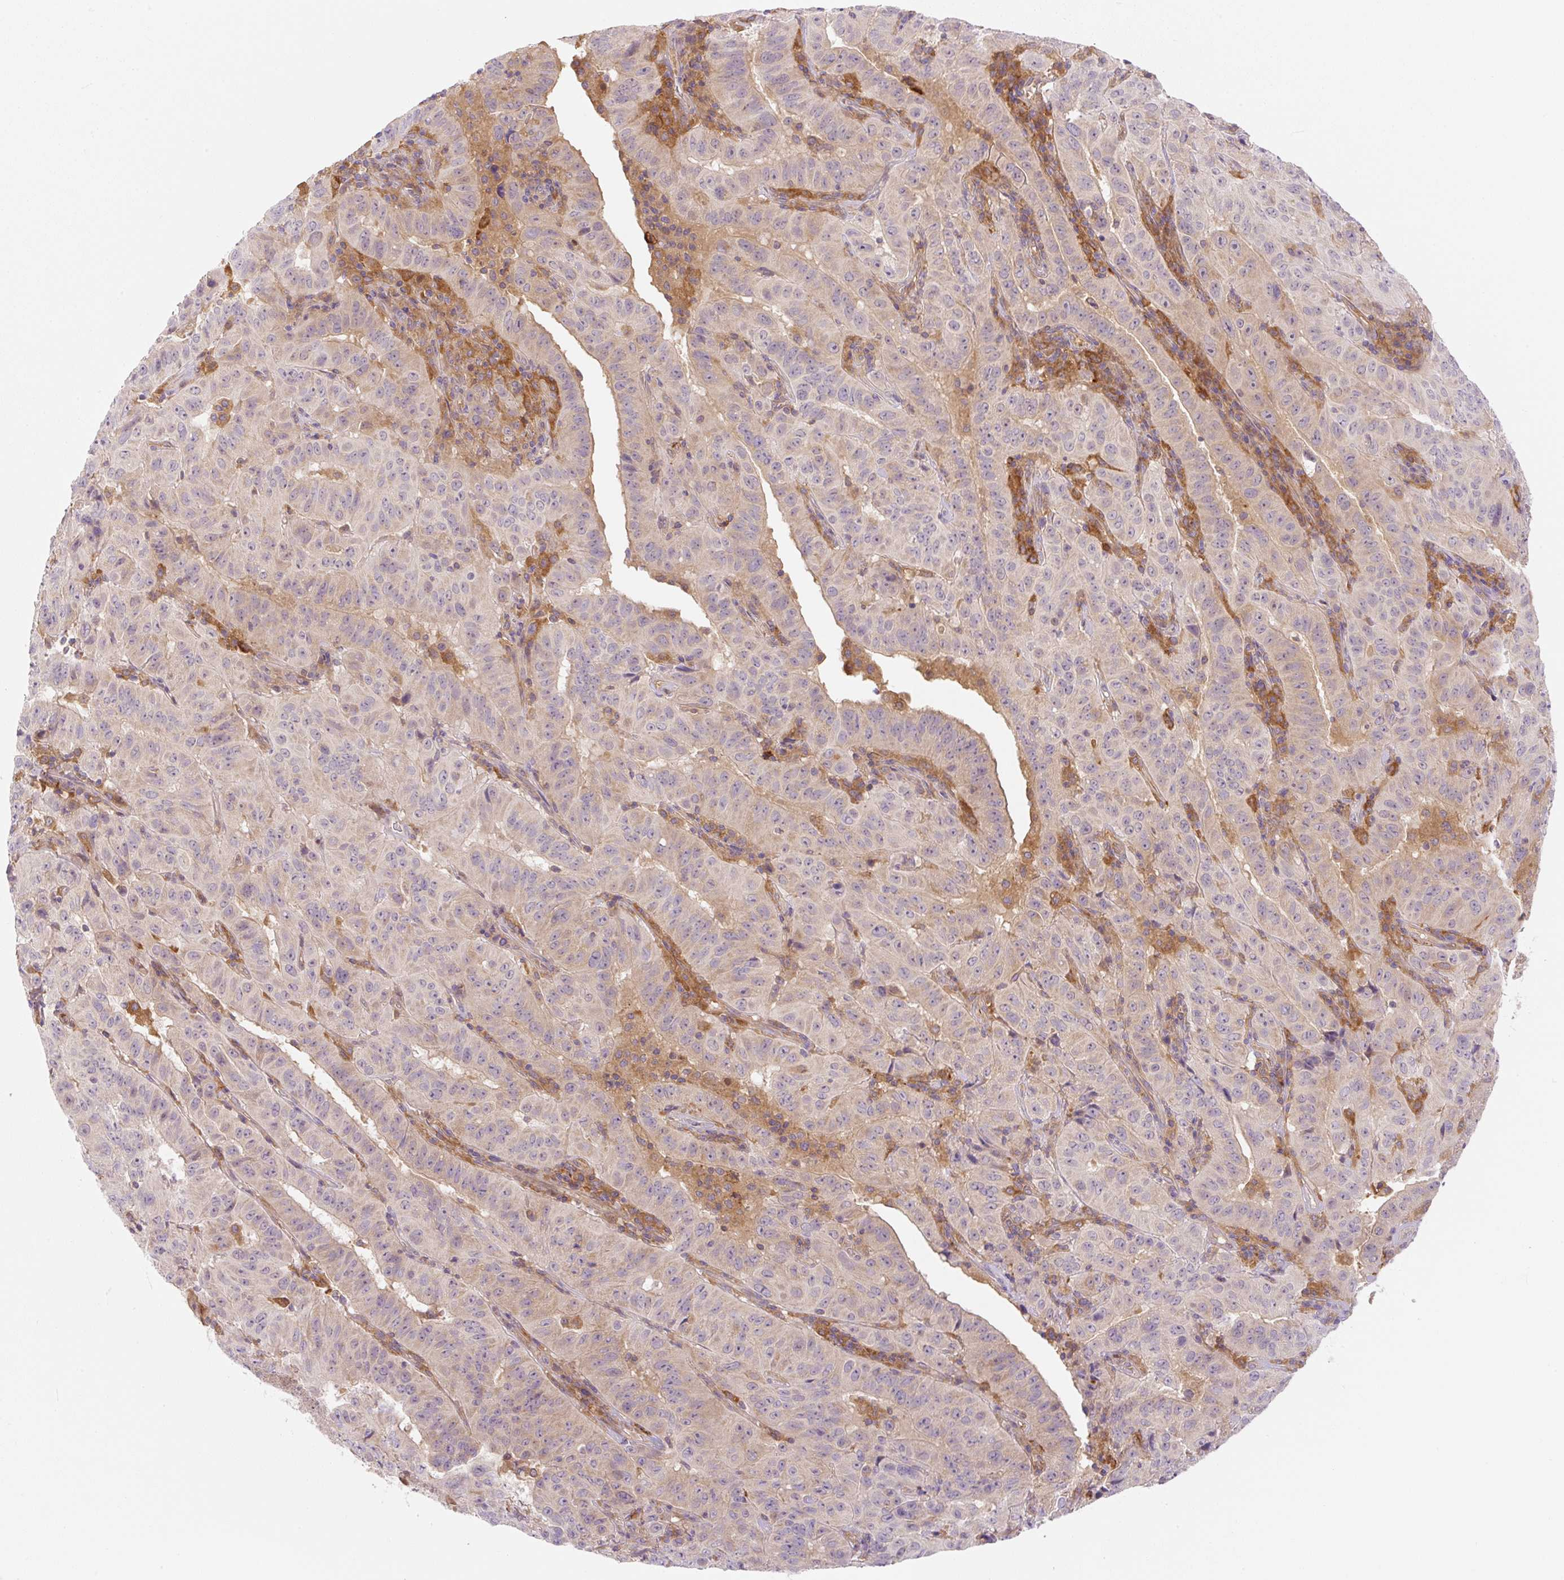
{"staining": {"intensity": "negative", "quantity": "none", "location": "none"}, "tissue": "pancreatic cancer", "cell_type": "Tumor cells", "image_type": "cancer", "snomed": [{"axis": "morphology", "description": "Adenocarcinoma, NOS"}, {"axis": "topography", "description": "Pancreas"}], "caption": "Tumor cells are negative for protein expression in human adenocarcinoma (pancreatic).", "gene": "OMA1", "patient": {"sex": "male", "age": 63}}